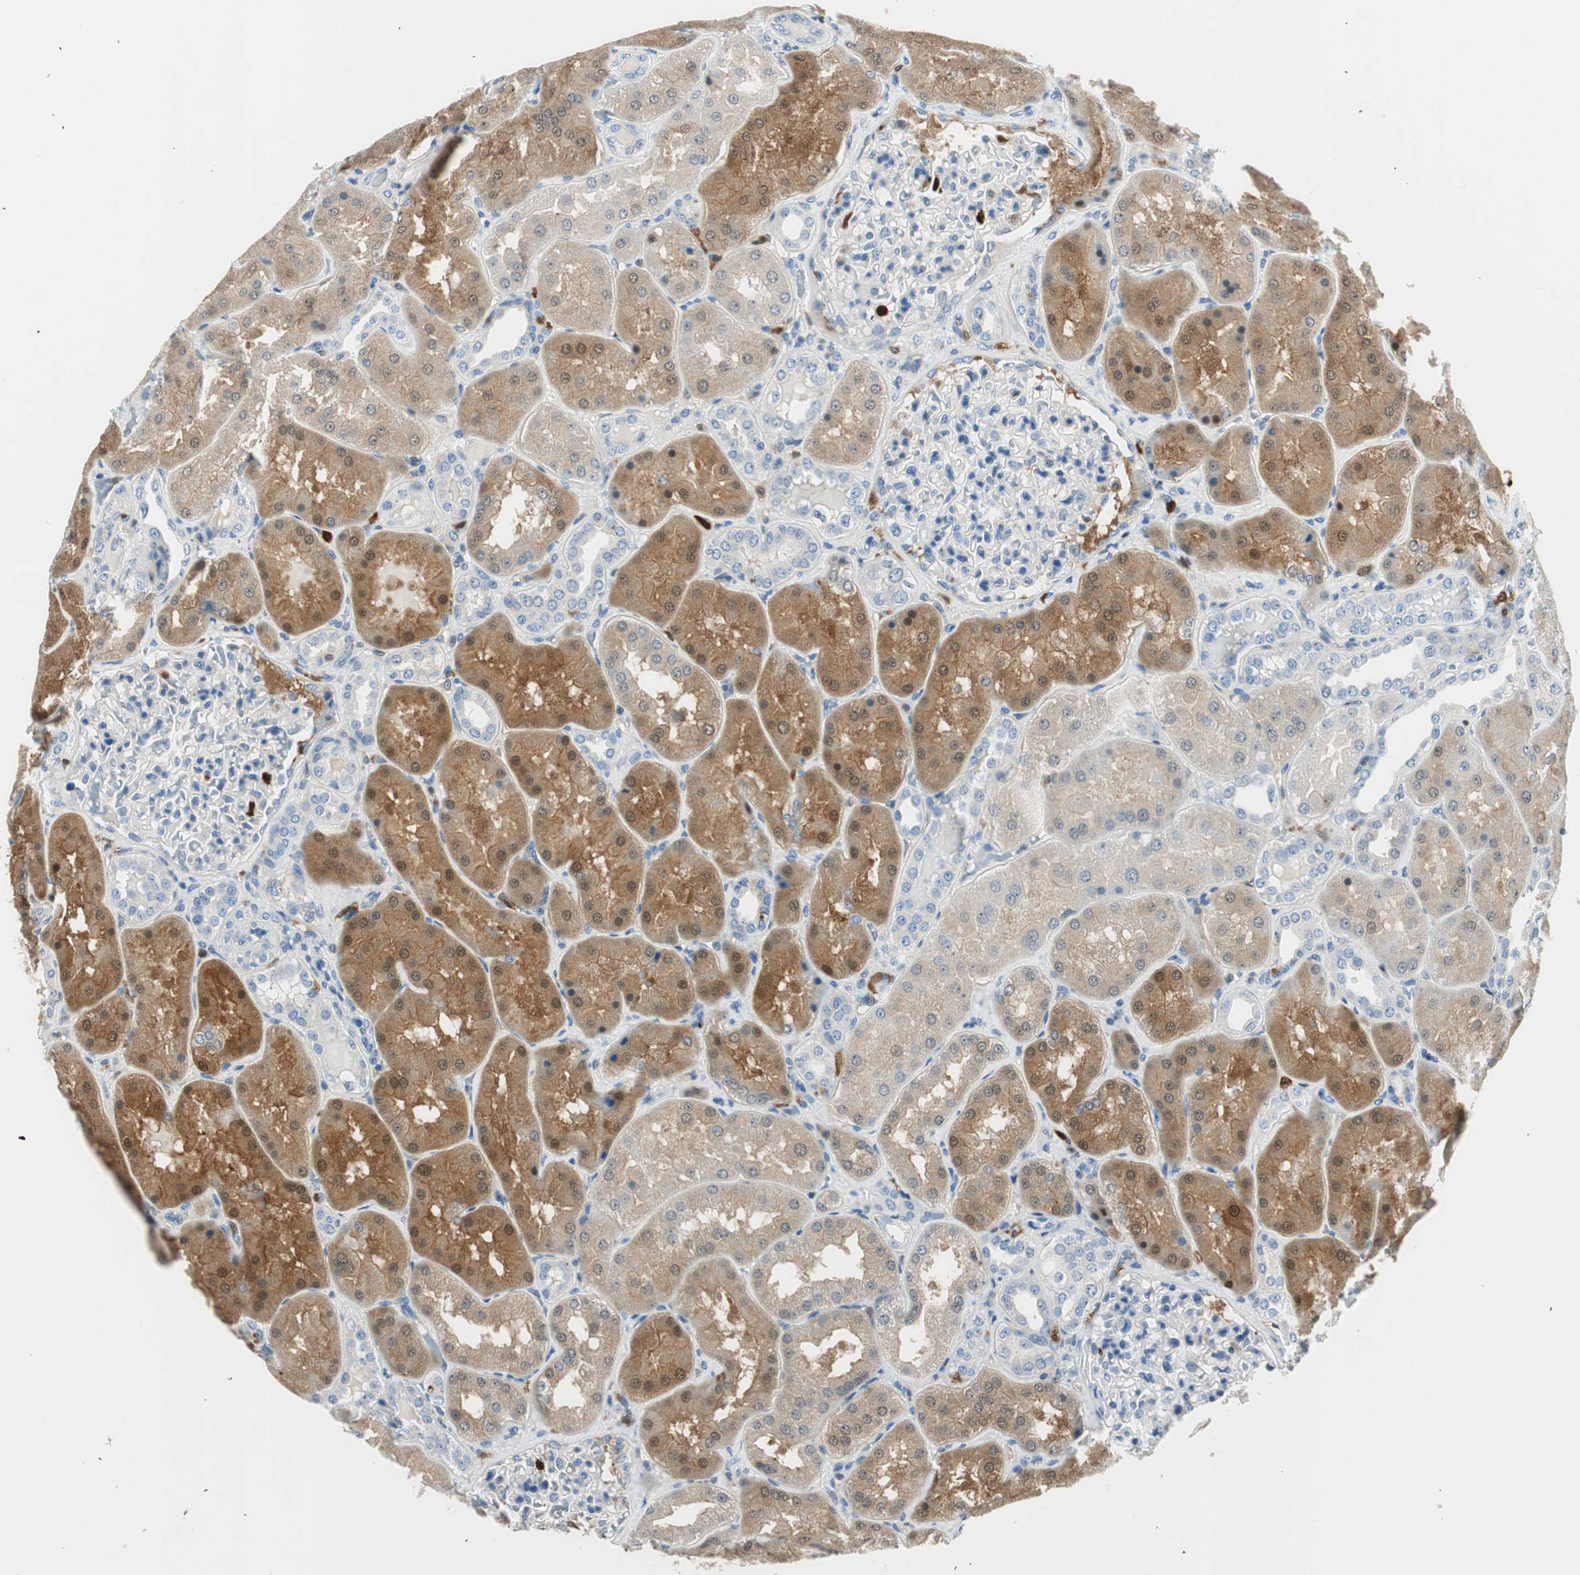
{"staining": {"intensity": "negative", "quantity": "none", "location": "none"}, "tissue": "kidney", "cell_type": "Cells in glomeruli", "image_type": "normal", "snomed": [{"axis": "morphology", "description": "Normal tissue, NOS"}, {"axis": "topography", "description": "Kidney"}], "caption": "Immunohistochemistry (IHC) micrograph of unremarkable human kidney stained for a protein (brown), which reveals no expression in cells in glomeruli.", "gene": "COTL1", "patient": {"sex": "female", "age": 56}}